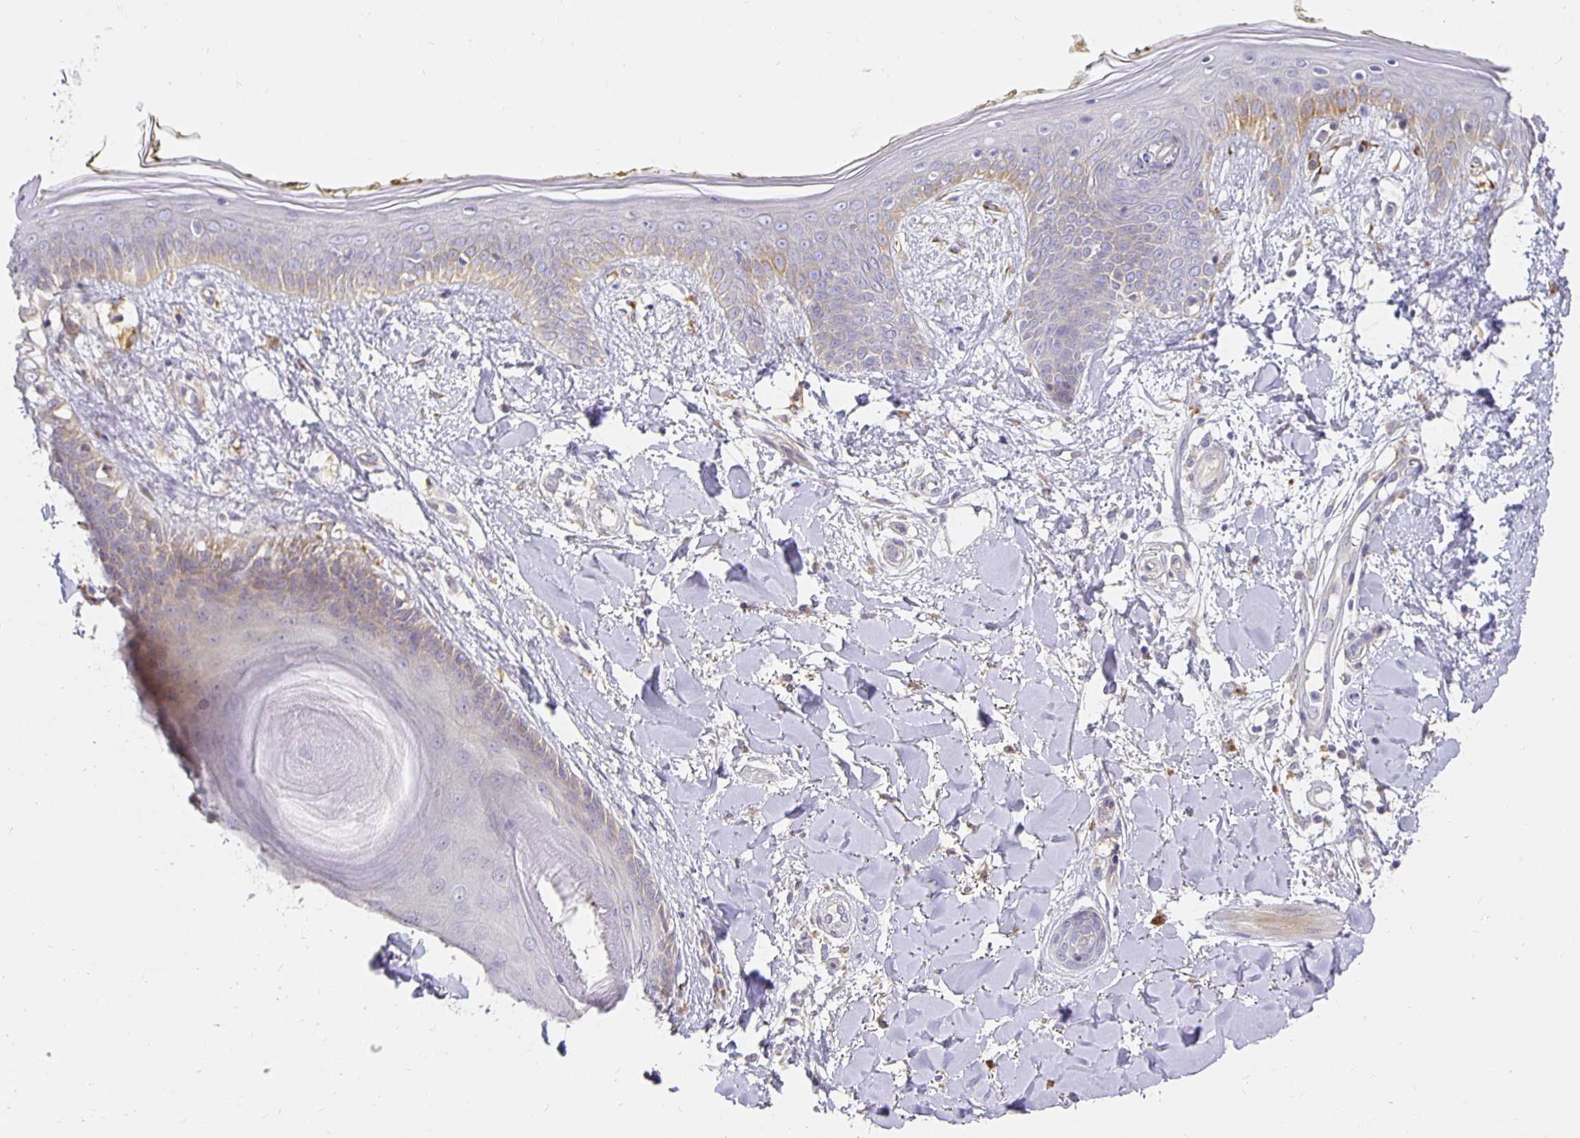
{"staining": {"intensity": "negative", "quantity": "none", "location": "none"}, "tissue": "skin", "cell_type": "Fibroblasts", "image_type": "normal", "snomed": [{"axis": "morphology", "description": "Normal tissue, NOS"}, {"axis": "topography", "description": "Skin"}], "caption": "An IHC histopathology image of normal skin is shown. There is no staining in fibroblasts of skin.", "gene": "PLOD1", "patient": {"sex": "female", "age": 34}}